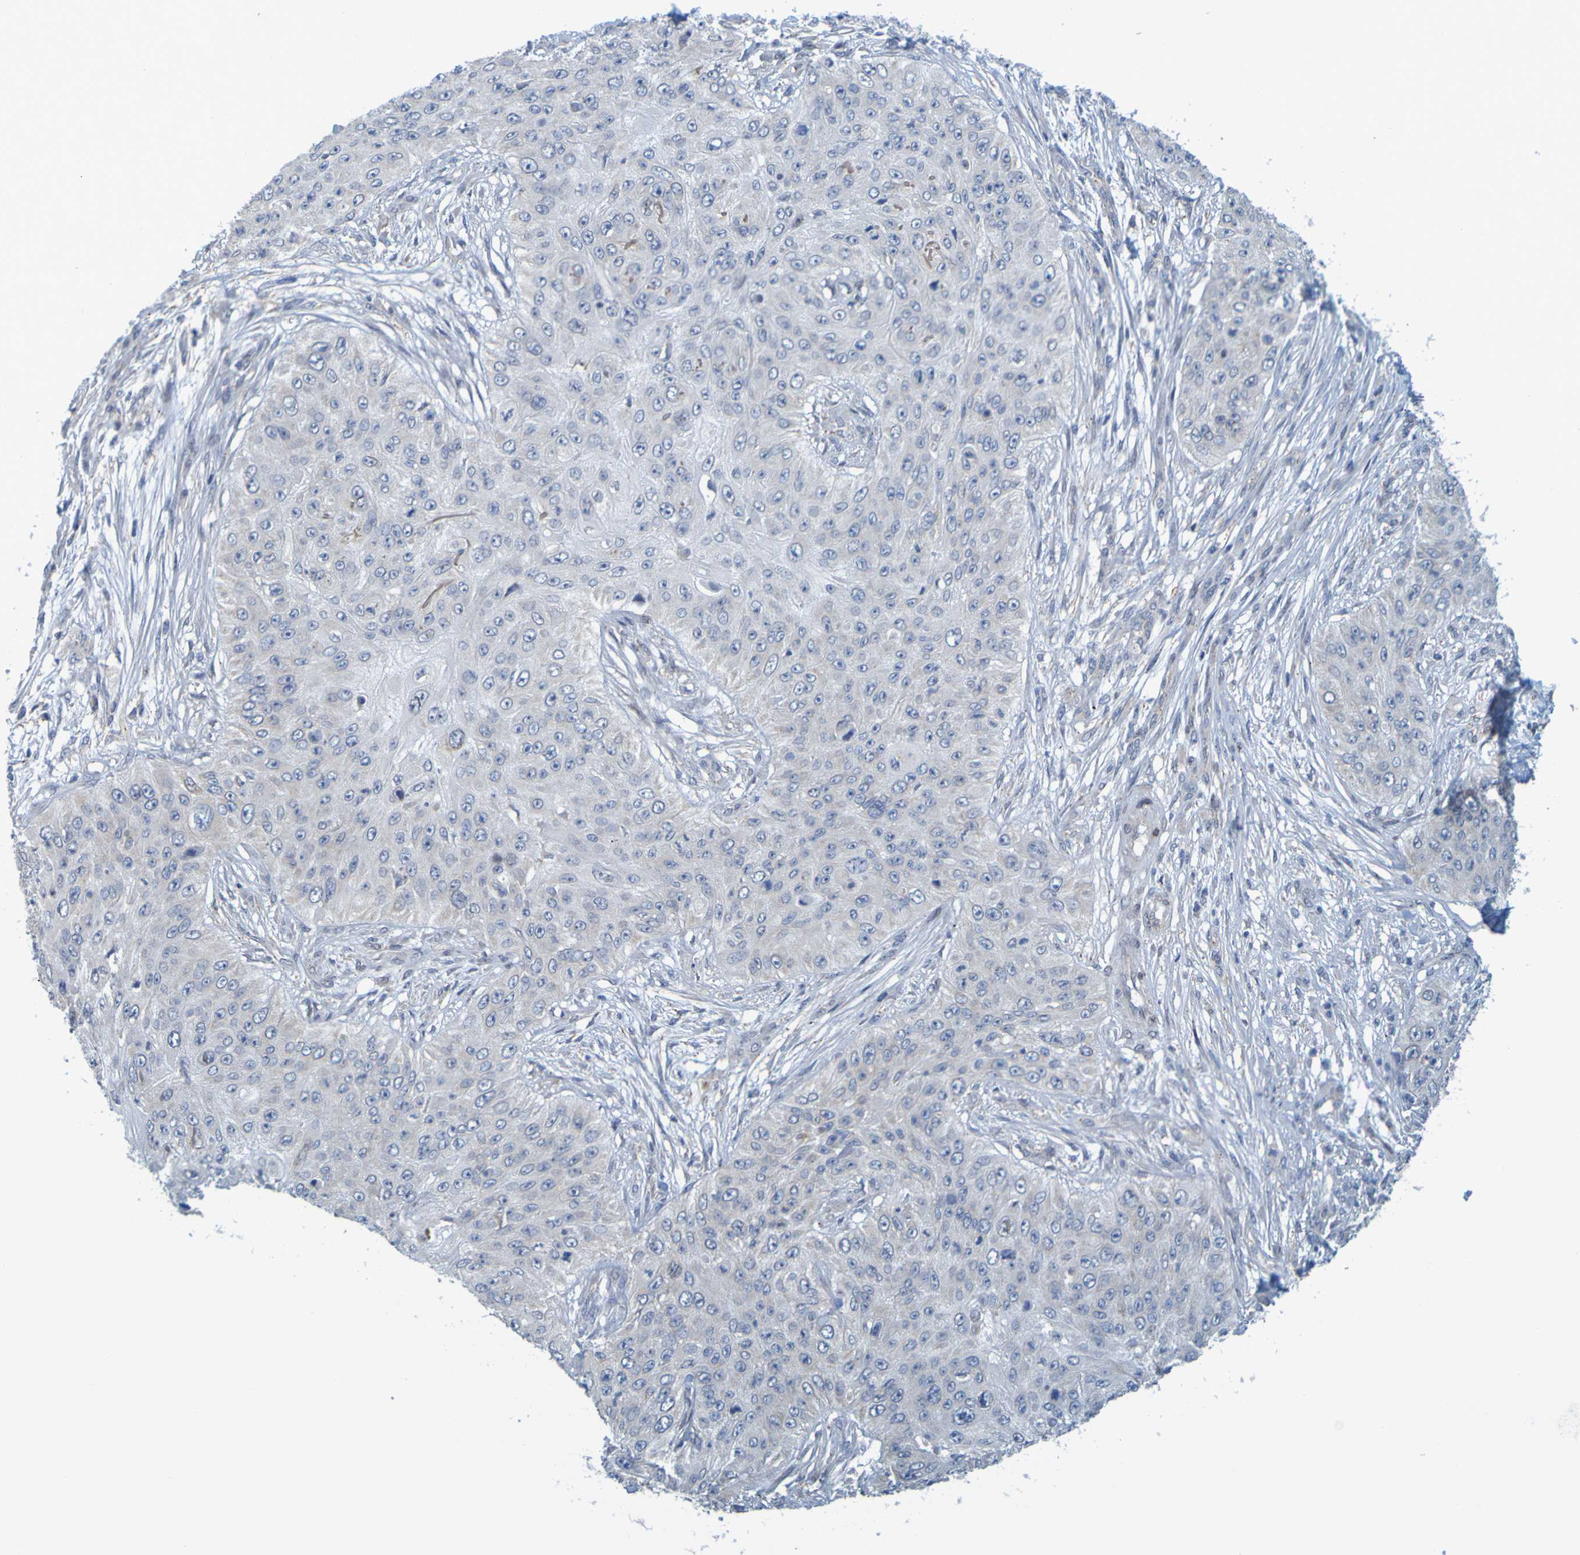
{"staining": {"intensity": "negative", "quantity": "none", "location": "none"}, "tissue": "skin cancer", "cell_type": "Tumor cells", "image_type": "cancer", "snomed": [{"axis": "morphology", "description": "Squamous cell carcinoma, NOS"}, {"axis": "topography", "description": "Skin"}], "caption": "Photomicrograph shows no protein positivity in tumor cells of skin squamous cell carcinoma tissue.", "gene": "MAG", "patient": {"sex": "female", "age": 80}}